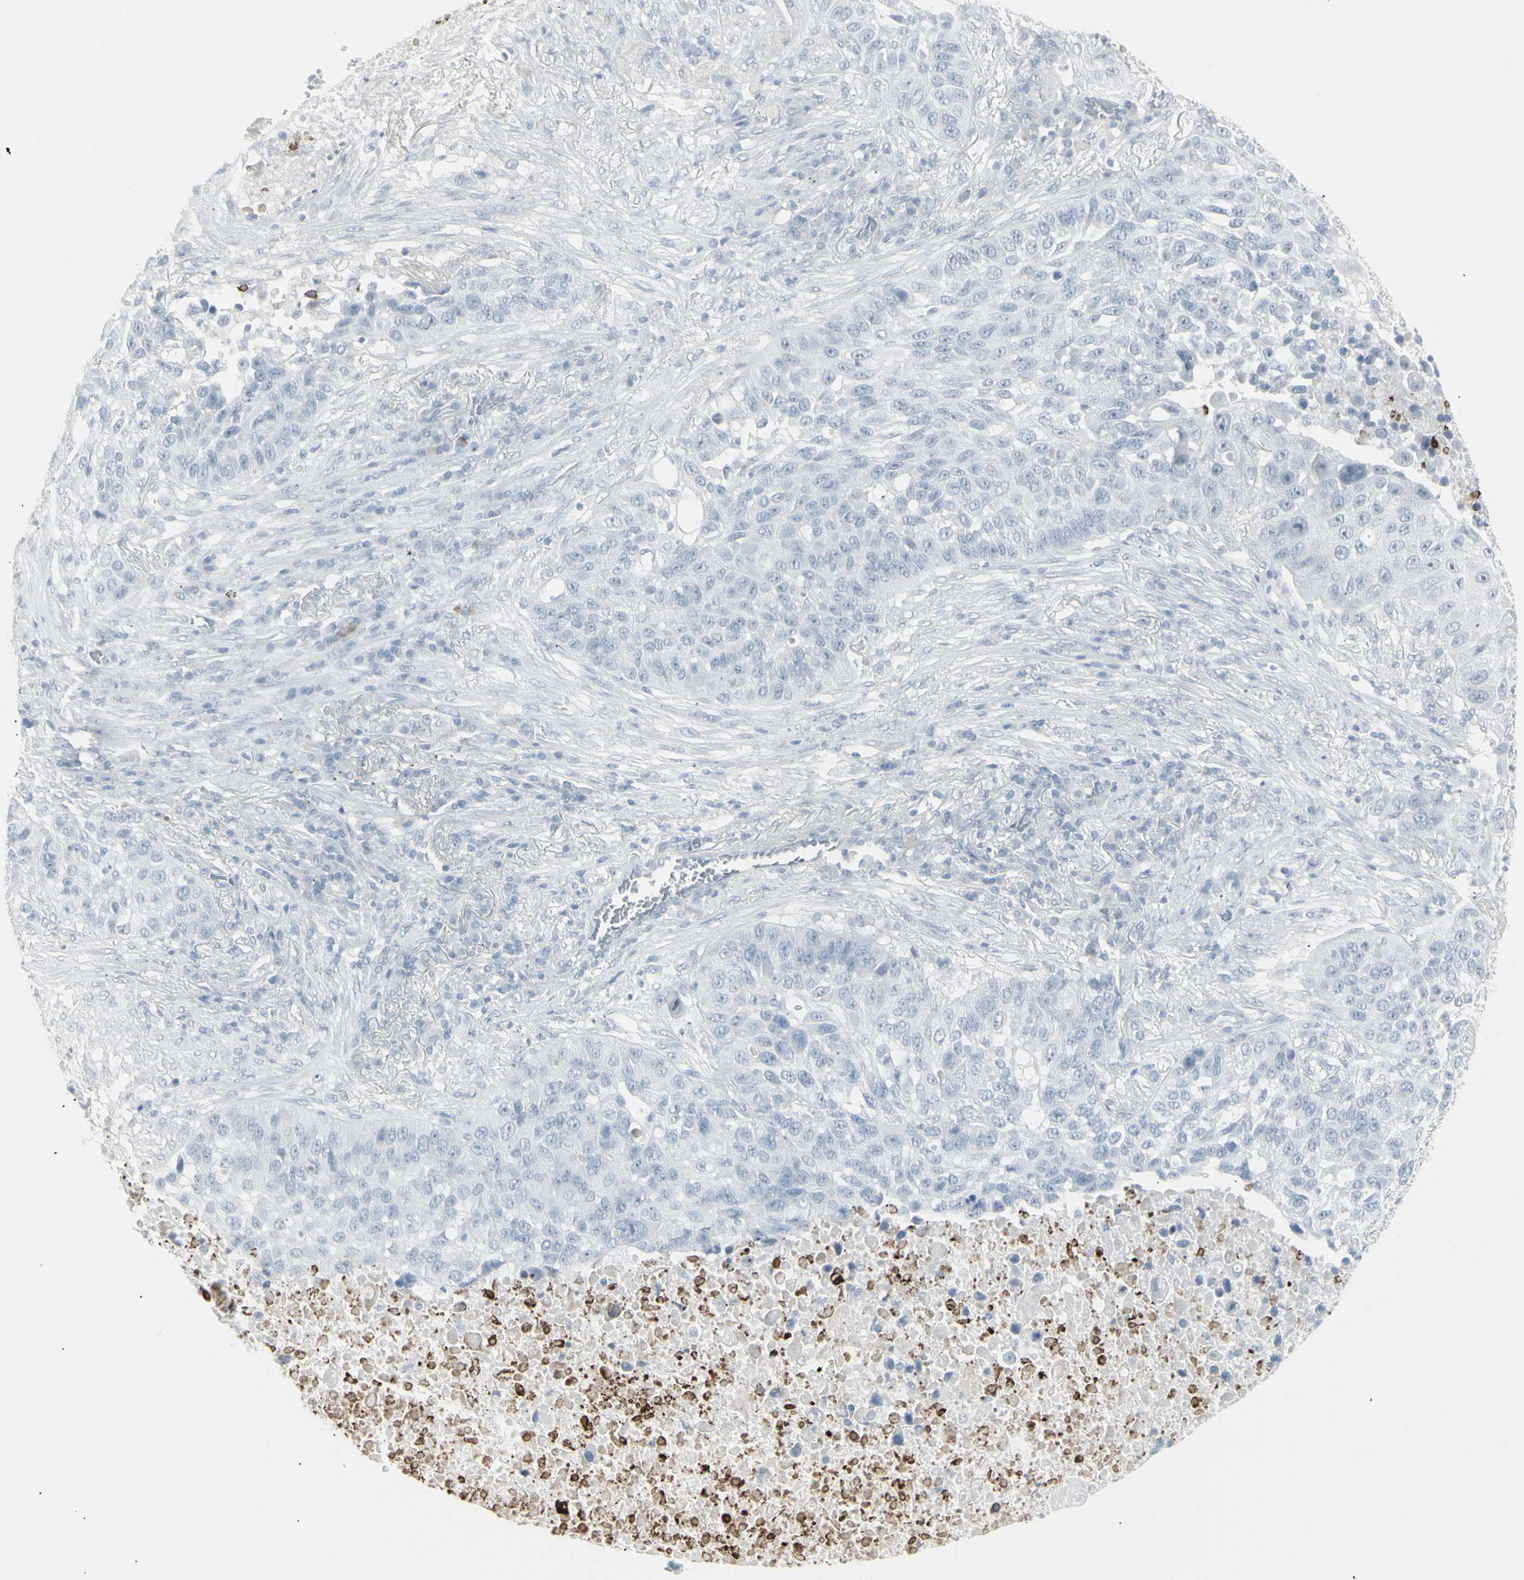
{"staining": {"intensity": "negative", "quantity": "none", "location": "none"}, "tissue": "lung cancer", "cell_type": "Tumor cells", "image_type": "cancer", "snomed": [{"axis": "morphology", "description": "Squamous cell carcinoma, NOS"}, {"axis": "topography", "description": "Lung"}], "caption": "Immunohistochemistry (IHC) image of neoplastic tissue: squamous cell carcinoma (lung) stained with DAB exhibits no significant protein expression in tumor cells. (Immunohistochemistry (IHC), brightfield microscopy, high magnification).", "gene": "YBX2", "patient": {"sex": "male", "age": 57}}